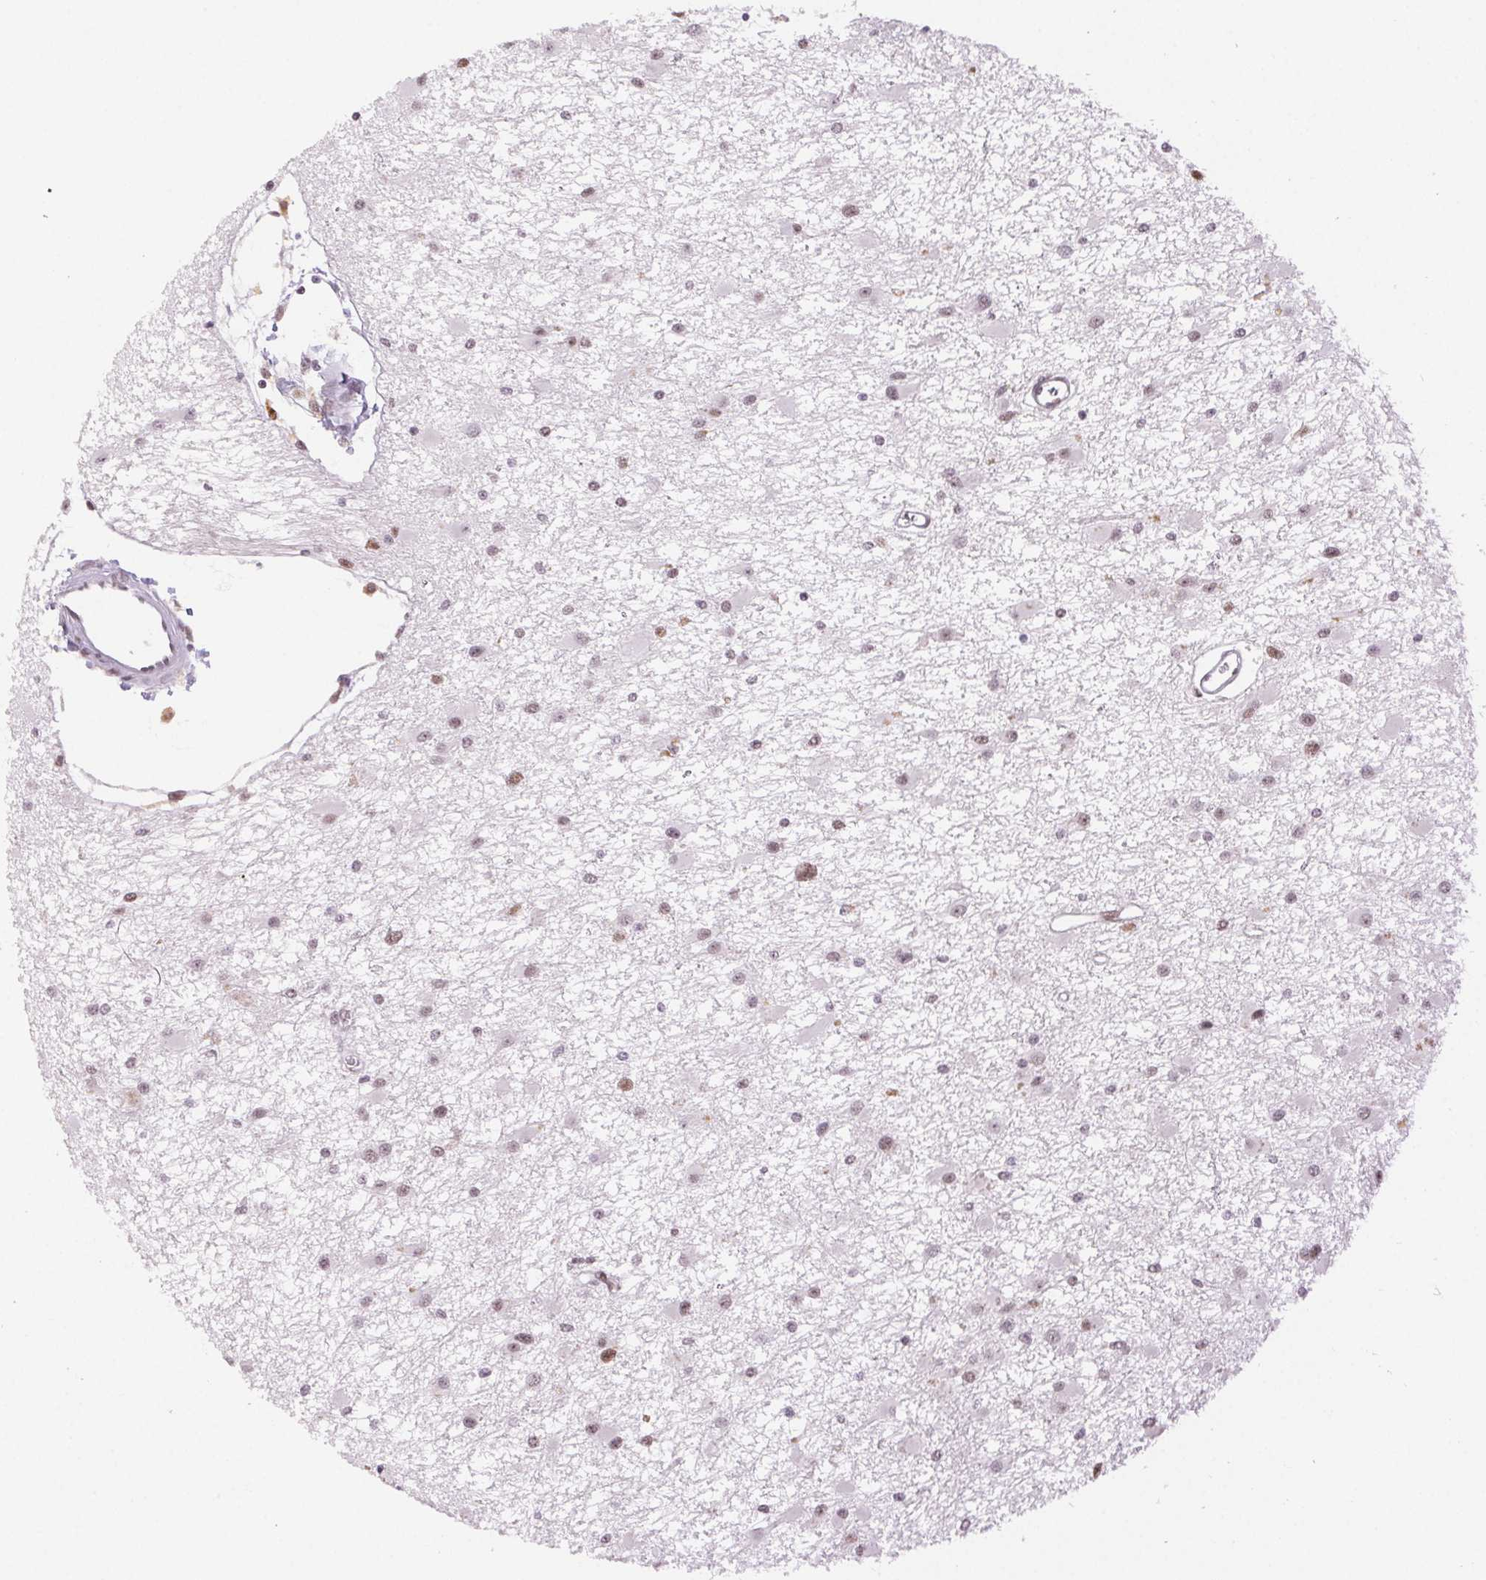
{"staining": {"intensity": "moderate", "quantity": "25%-75%", "location": "nuclear"}, "tissue": "glioma", "cell_type": "Tumor cells", "image_type": "cancer", "snomed": [{"axis": "morphology", "description": "Glioma, malignant, High grade"}, {"axis": "topography", "description": "Brain"}], "caption": "An image of glioma stained for a protein reveals moderate nuclear brown staining in tumor cells.", "gene": "H2AZ2", "patient": {"sex": "male", "age": 54}}